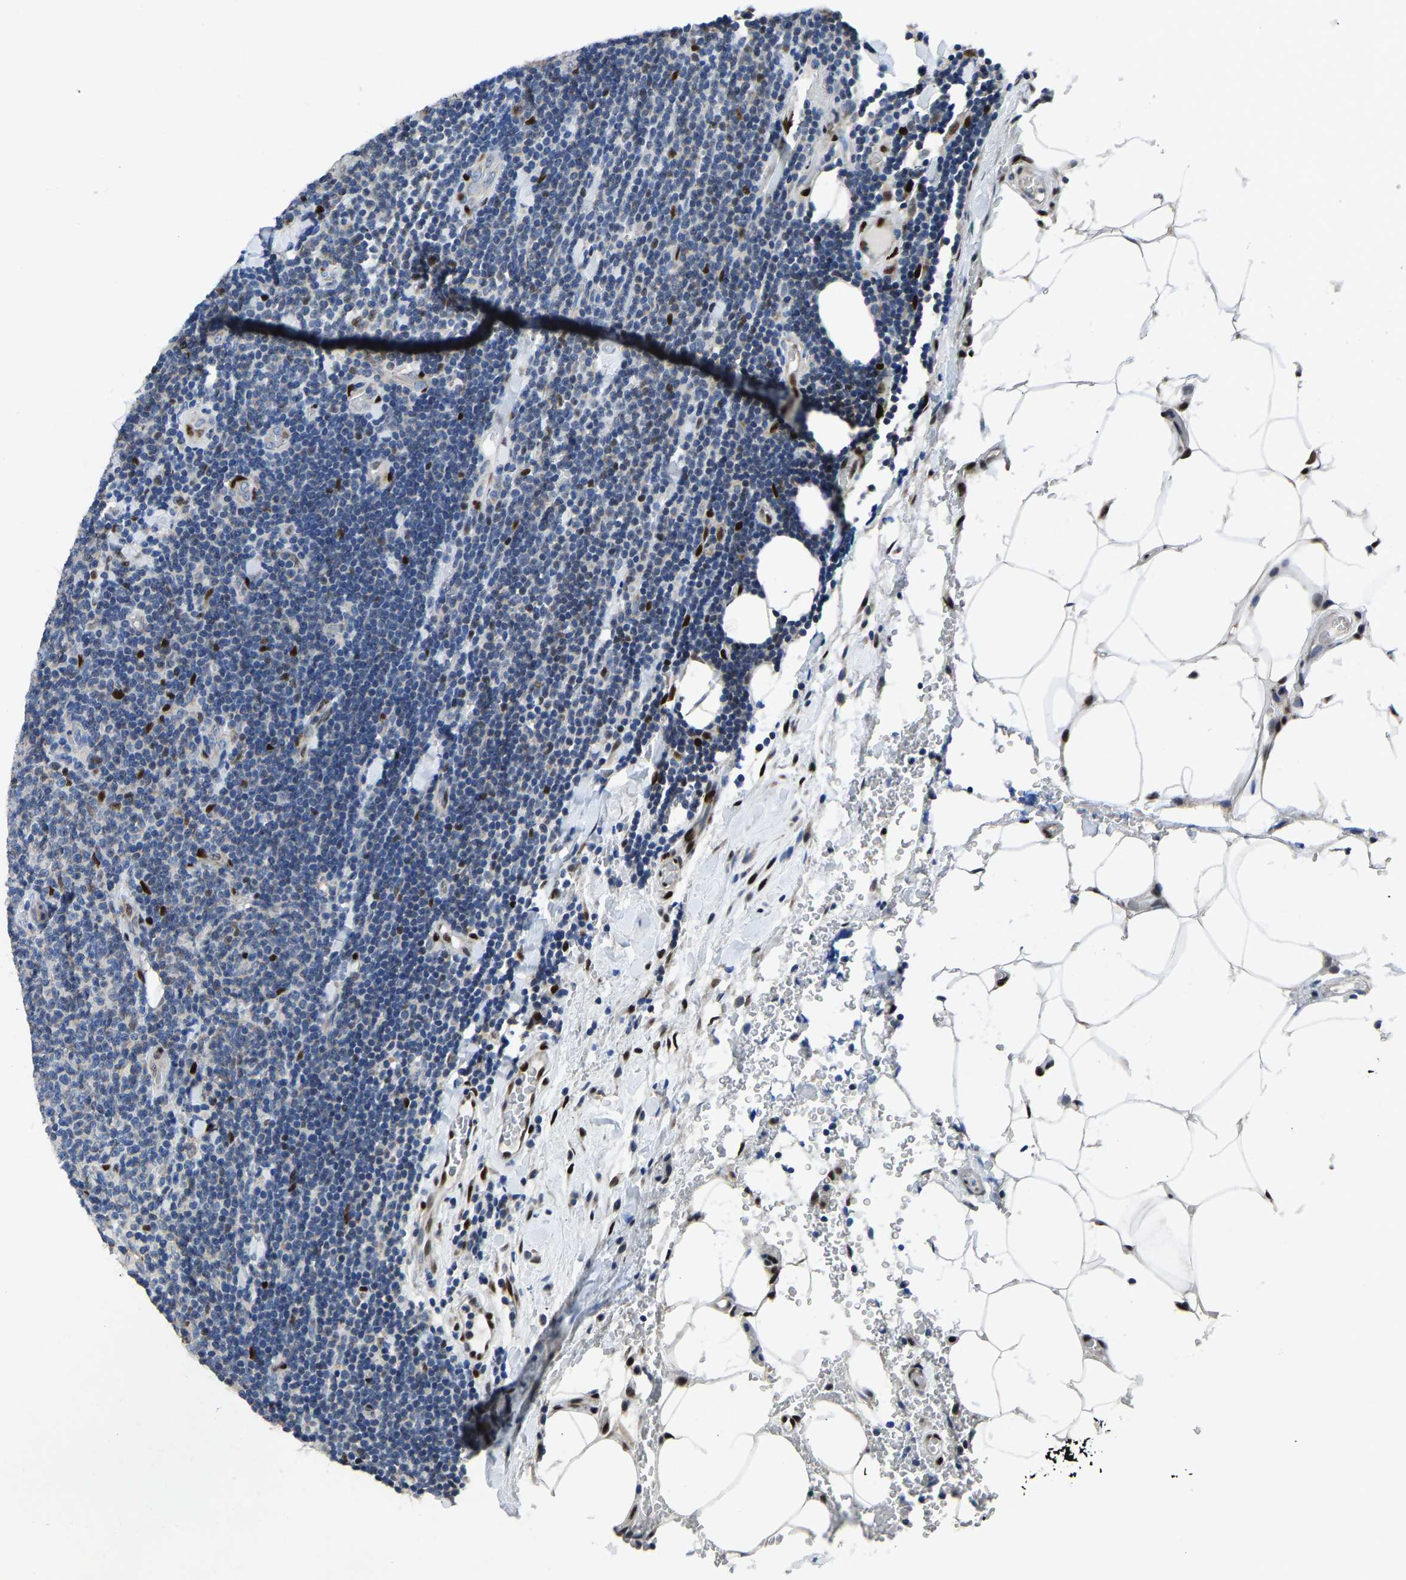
{"staining": {"intensity": "negative", "quantity": "none", "location": "none"}, "tissue": "lymphoma", "cell_type": "Tumor cells", "image_type": "cancer", "snomed": [{"axis": "morphology", "description": "Malignant lymphoma, non-Hodgkin's type, Low grade"}, {"axis": "topography", "description": "Lymph node"}], "caption": "The photomicrograph exhibits no staining of tumor cells in low-grade malignant lymphoma, non-Hodgkin's type.", "gene": "EGR1", "patient": {"sex": "male", "age": 66}}